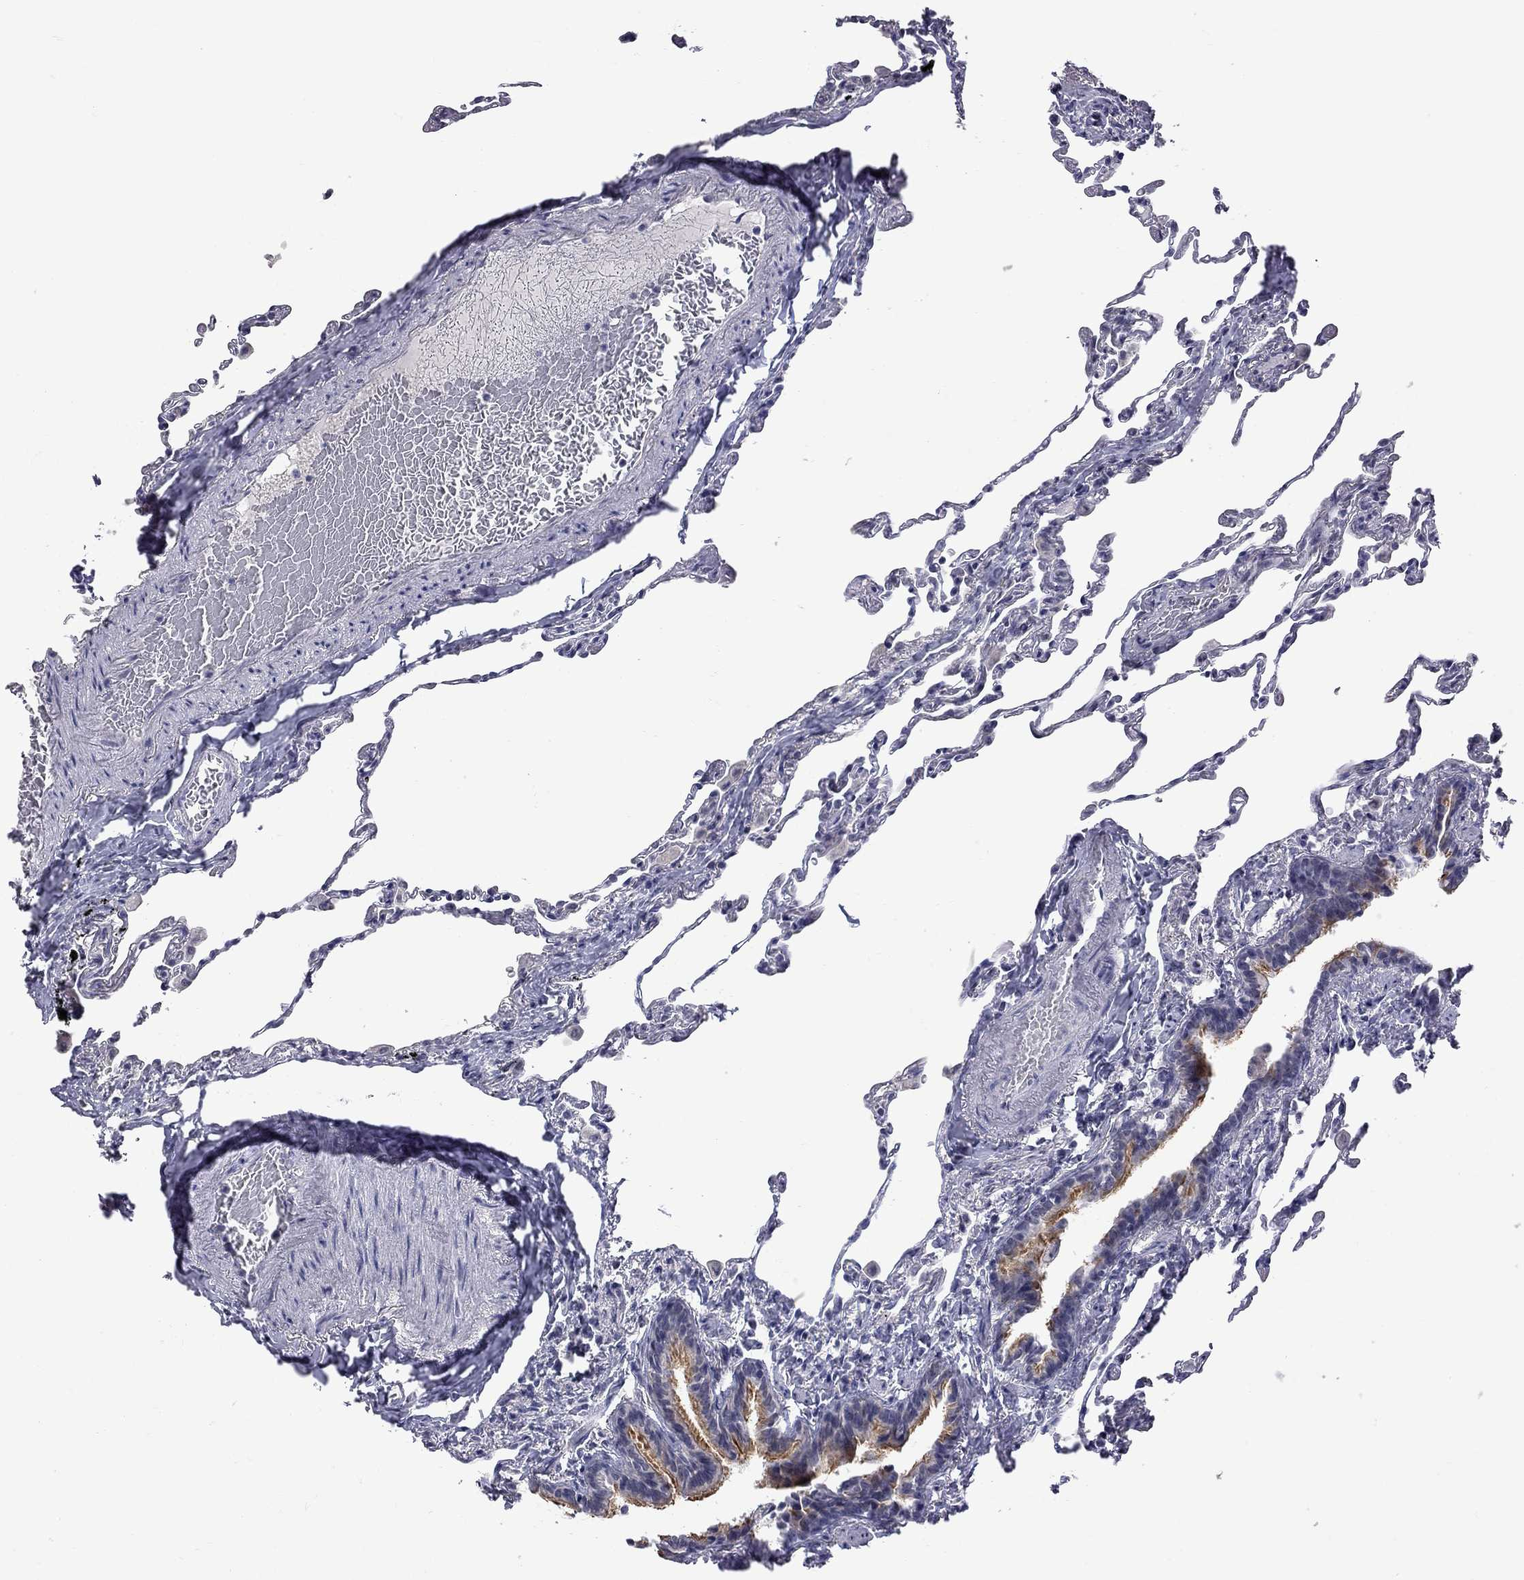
{"staining": {"intensity": "negative", "quantity": "none", "location": "none"}, "tissue": "lung", "cell_type": "Alveolar cells", "image_type": "normal", "snomed": [{"axis": "morphology", "description": "Normal tissue, NOS"}, {"axis": "topography", "description": "Lung"}], "caption": "Alveolar cells are negative for protein expression in benign human lung.", "gene": "GSG1L", "patient": {"sex": "female", "age": 57}}